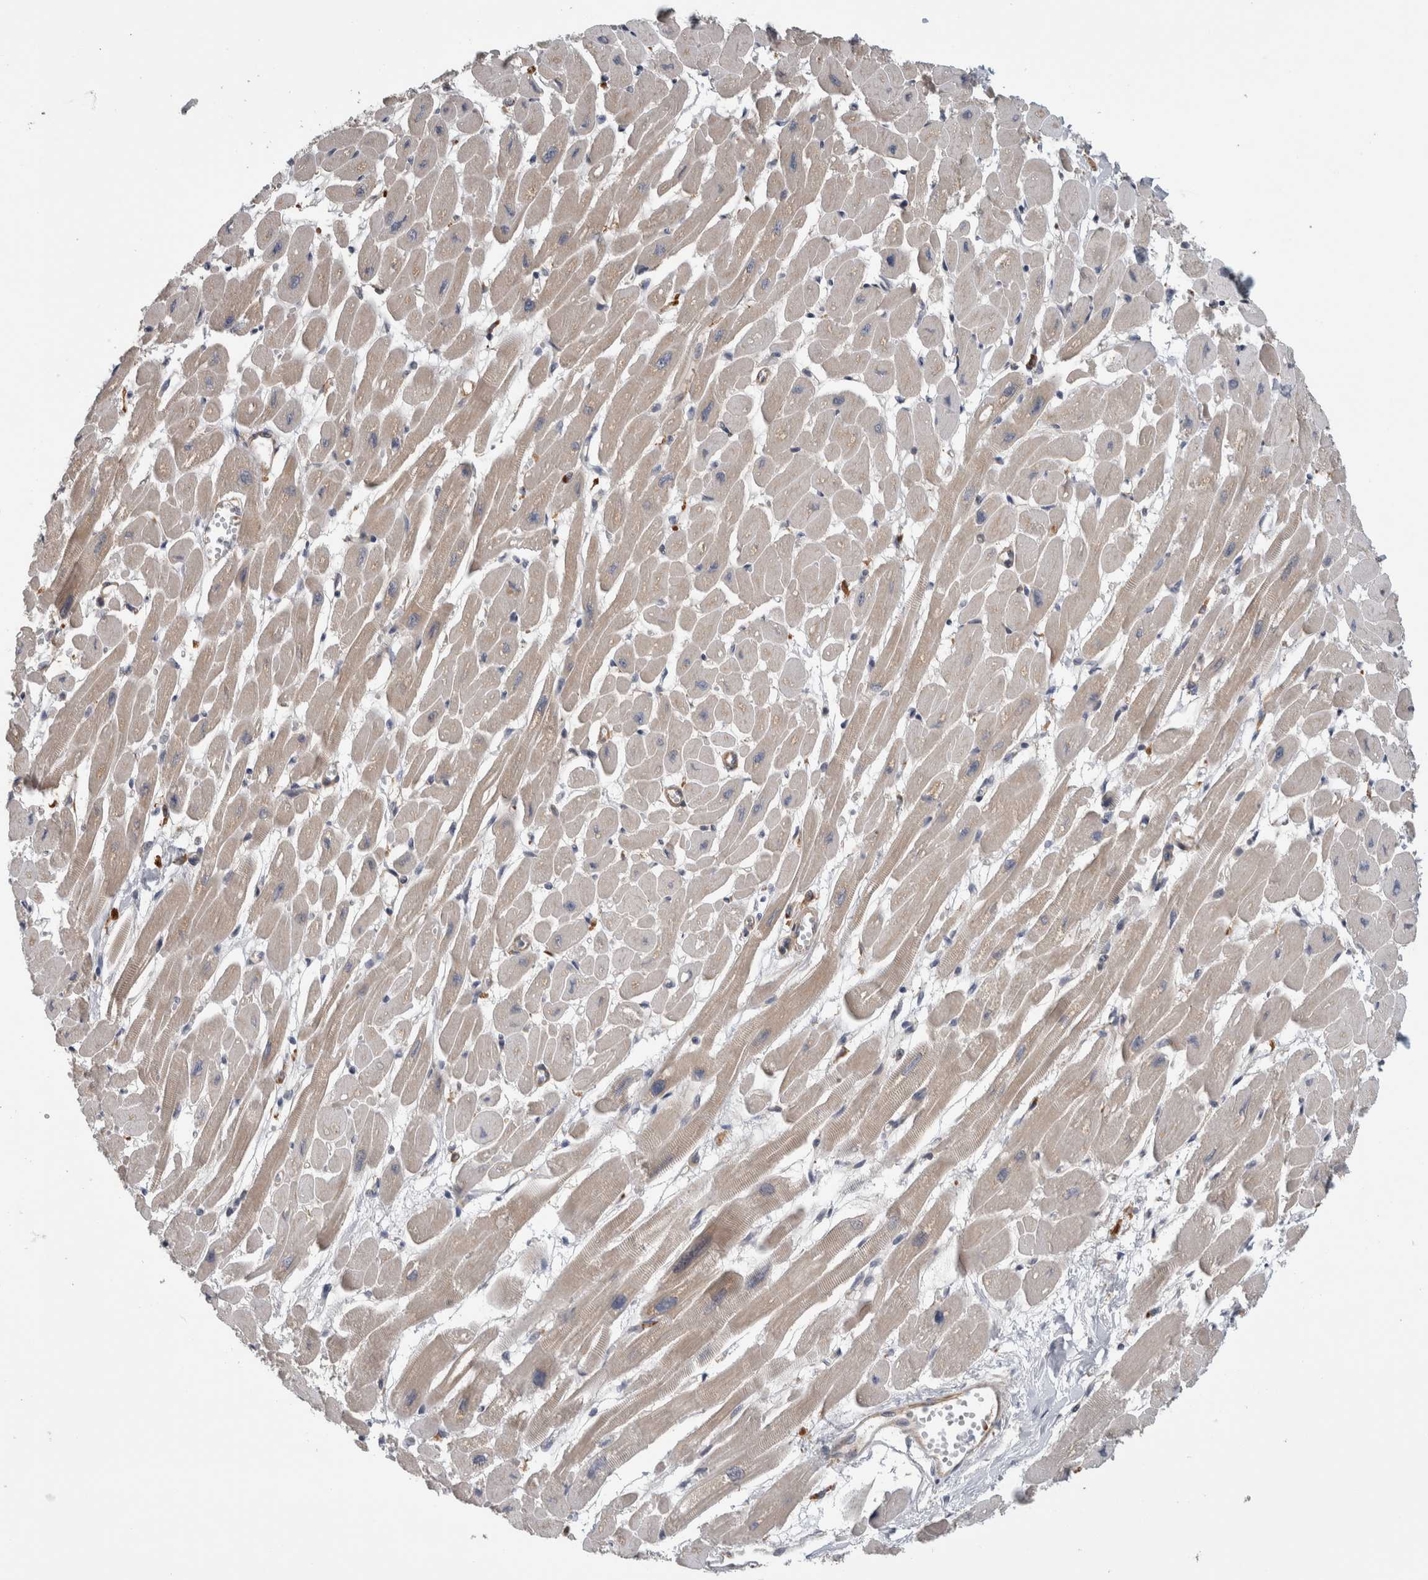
{"staining": {"intensity": "weak", "quantity": ">75%", "location": "cytoplasmic/membranous"}, "tissue": "heart muscle", "cell_type": "Cardiomyocytes", "image_type": "normal", "snomed": [{"axis": "morphology", "description": "Normal tissue, NOS"}, {"axis": "topography", "description": "Heart"}], "caption": "Heart muscle stained with immunohistochemistry (IHC) reveals weak cytoplasmic/membranous expression in approximately >75% of cardiomyocytes. (brown staining indicates protein expression, while blue staining denotes nuclei).", "gene": "ADGRL3", "patient": {"sex": "female", "age": 54}}